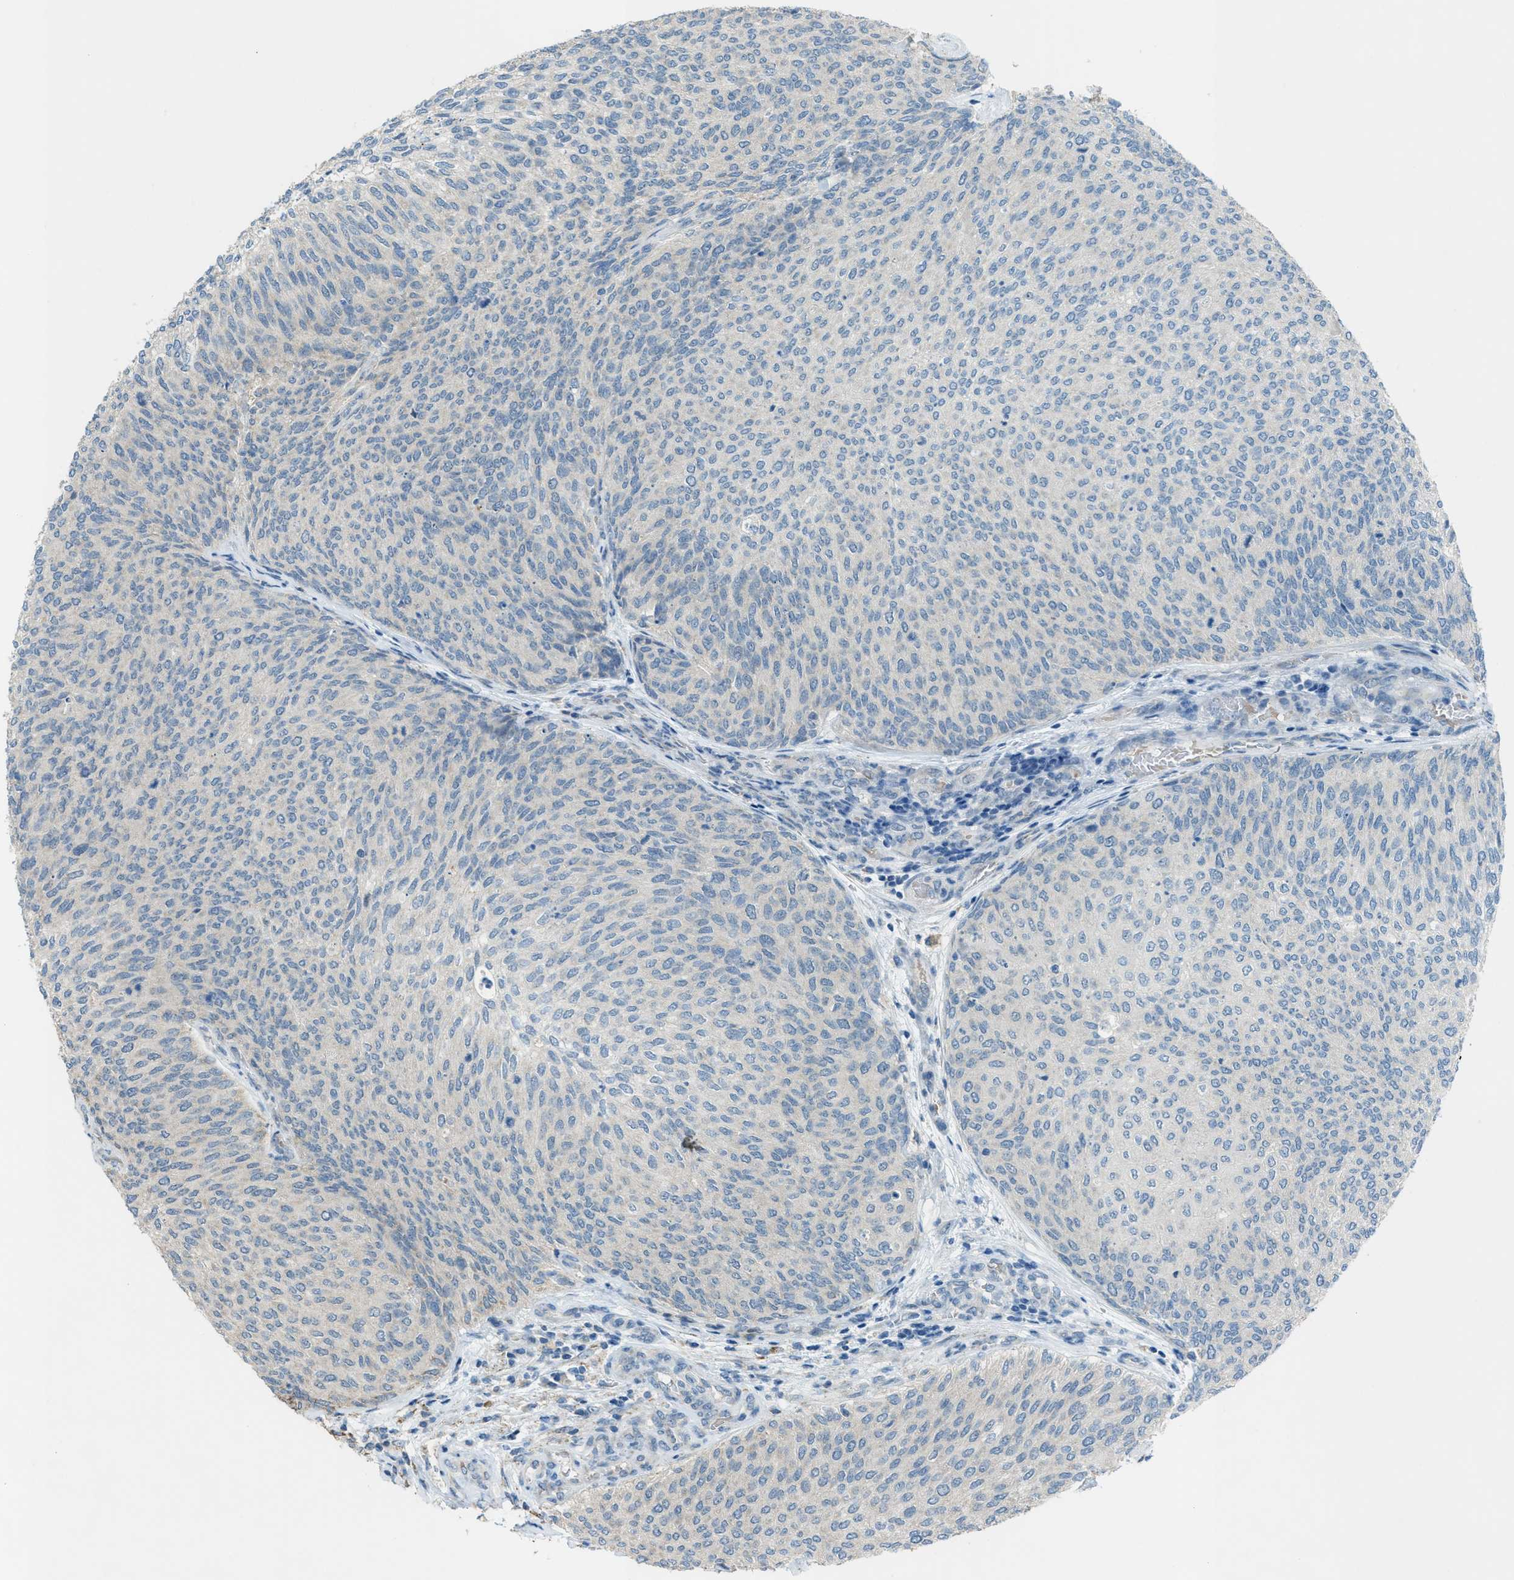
{"staining": {"intensity": "negative", "quantity": "none", "location": "none"}, "tissue": "urothelial cancer", "cell_type": "Tumor cells", "image_type": "cancer", "snomed": [{"axis": "morphology", "description": "Urothelial carcinoma, Low grade"}, {"axis": "topography", "description": "Urinary bladder"}], "caption": "This is a histopathology image of immunohistochemistry staining of urothelial cancer, which shows no expression in tumor cells. The staining was performed using DAB to visualize the protein expression in brown, while the nuclei were stained in blue with hematoxylin (Magnification: 20x).", "gene": "CDON", "patient": {"sex": "female", "age": 79}}